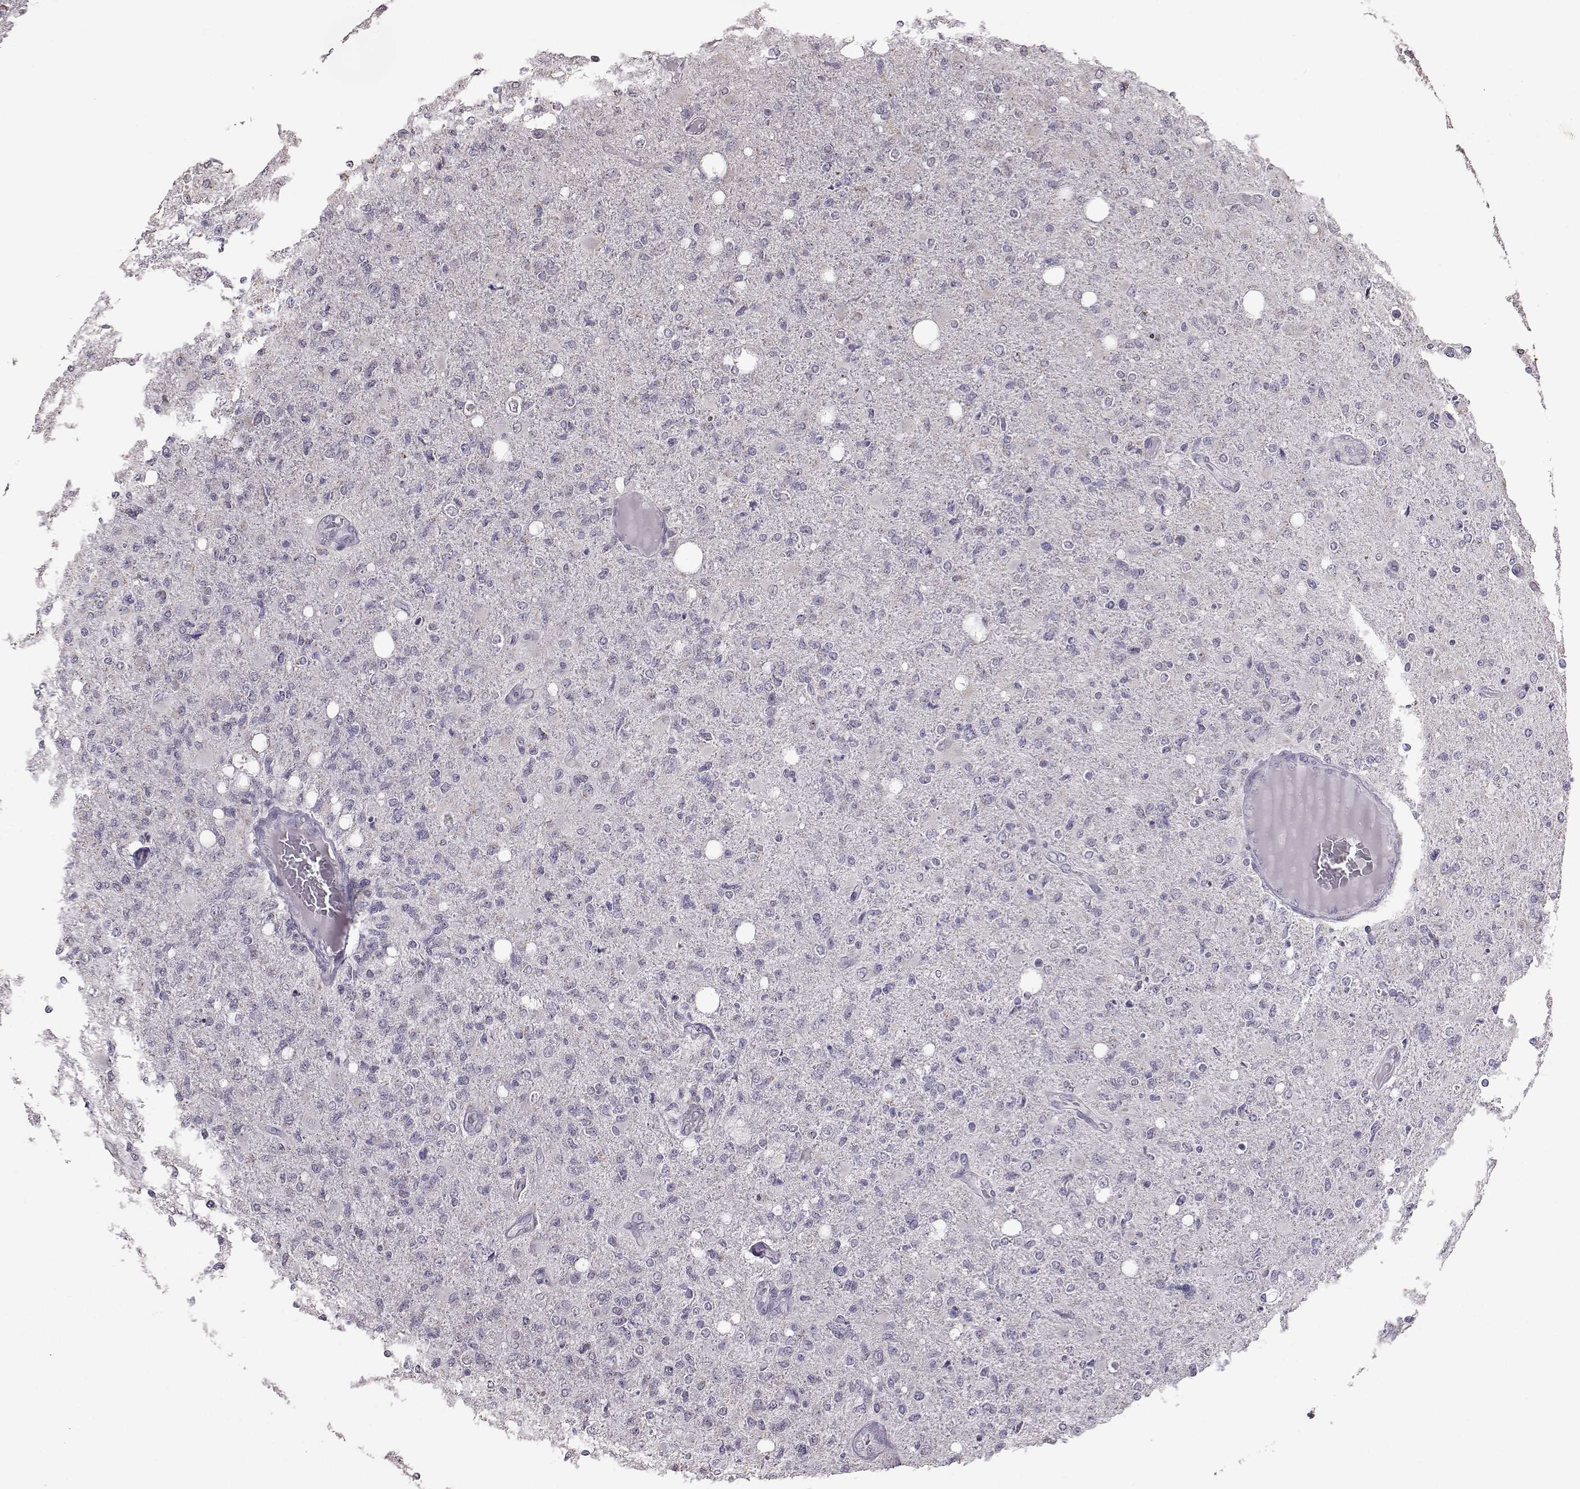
{"staining": {"intensity": "negative", "quantity": "none", "location": "none"}, "tissue": "glioma", "cell_type": "Tumor cells", "image_type": "cancer", "snomed": [{"axis": "morphology", "description": "Glioma, malignant, High grade"}, {"axis": "topography", "description": "Cerebral cortex"}], "caption": "Tumor cells show no significant protein positivity in high-grade glioma (malignant).", "gene": "ALDH3A1", "patient": {"sex": "male", "age": 70}}